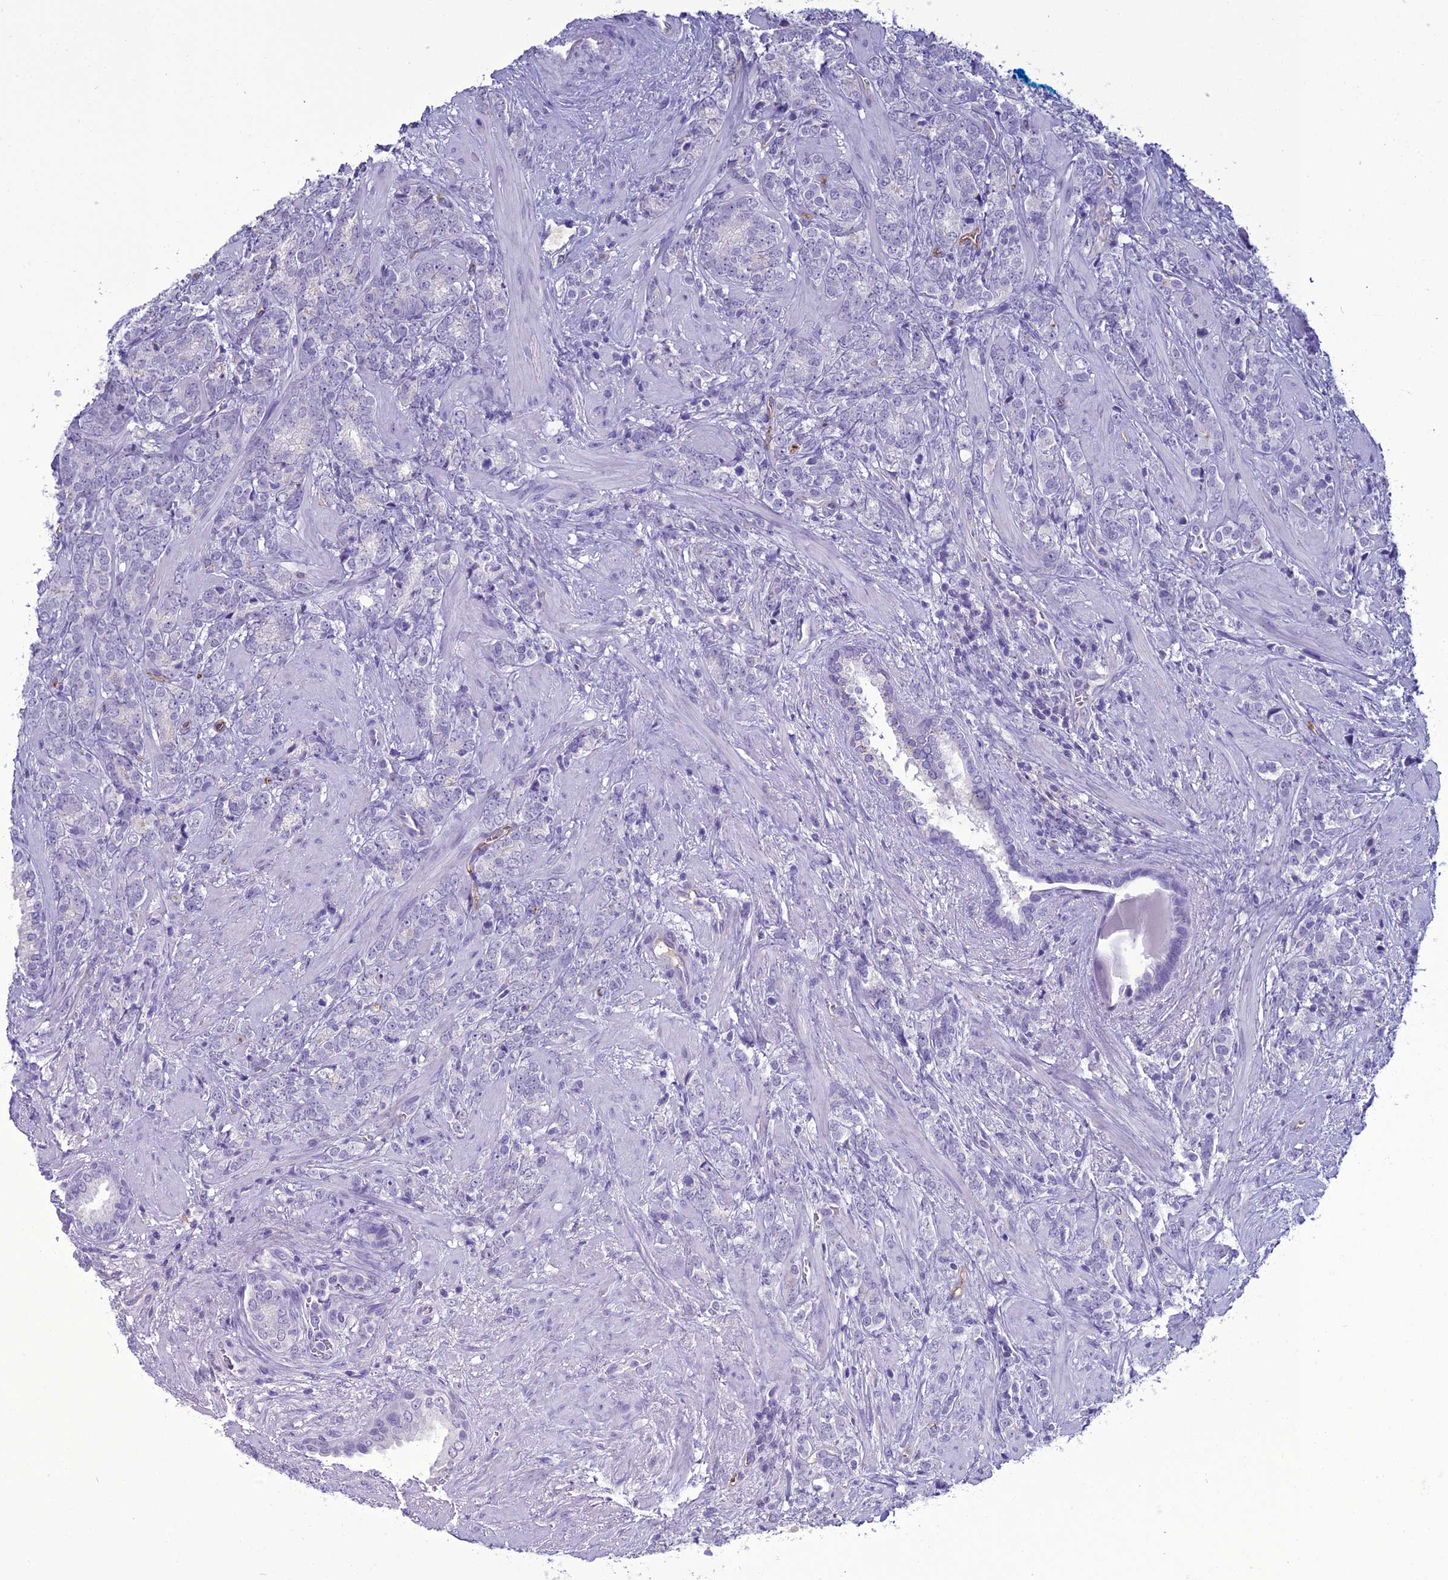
{"staining": {"intensity": "negative", "quantity": "none", "location": "none"}, "tissue": "prostate cancer", "cell_type": "Tumor cells", "image_type": "cancer", "snomed": [{"axis": "morphology", "description": "Adenocarcinoma, High grade"}, {"axis": "topography", "description": "Prostate"}], "caption": "The IHC micrograph has no significant positivity in tumor cells of prostate high-grade adenocarcinoma tissue.", "gene": "ACE", "patient": {"sex": "male", "age": 64}}